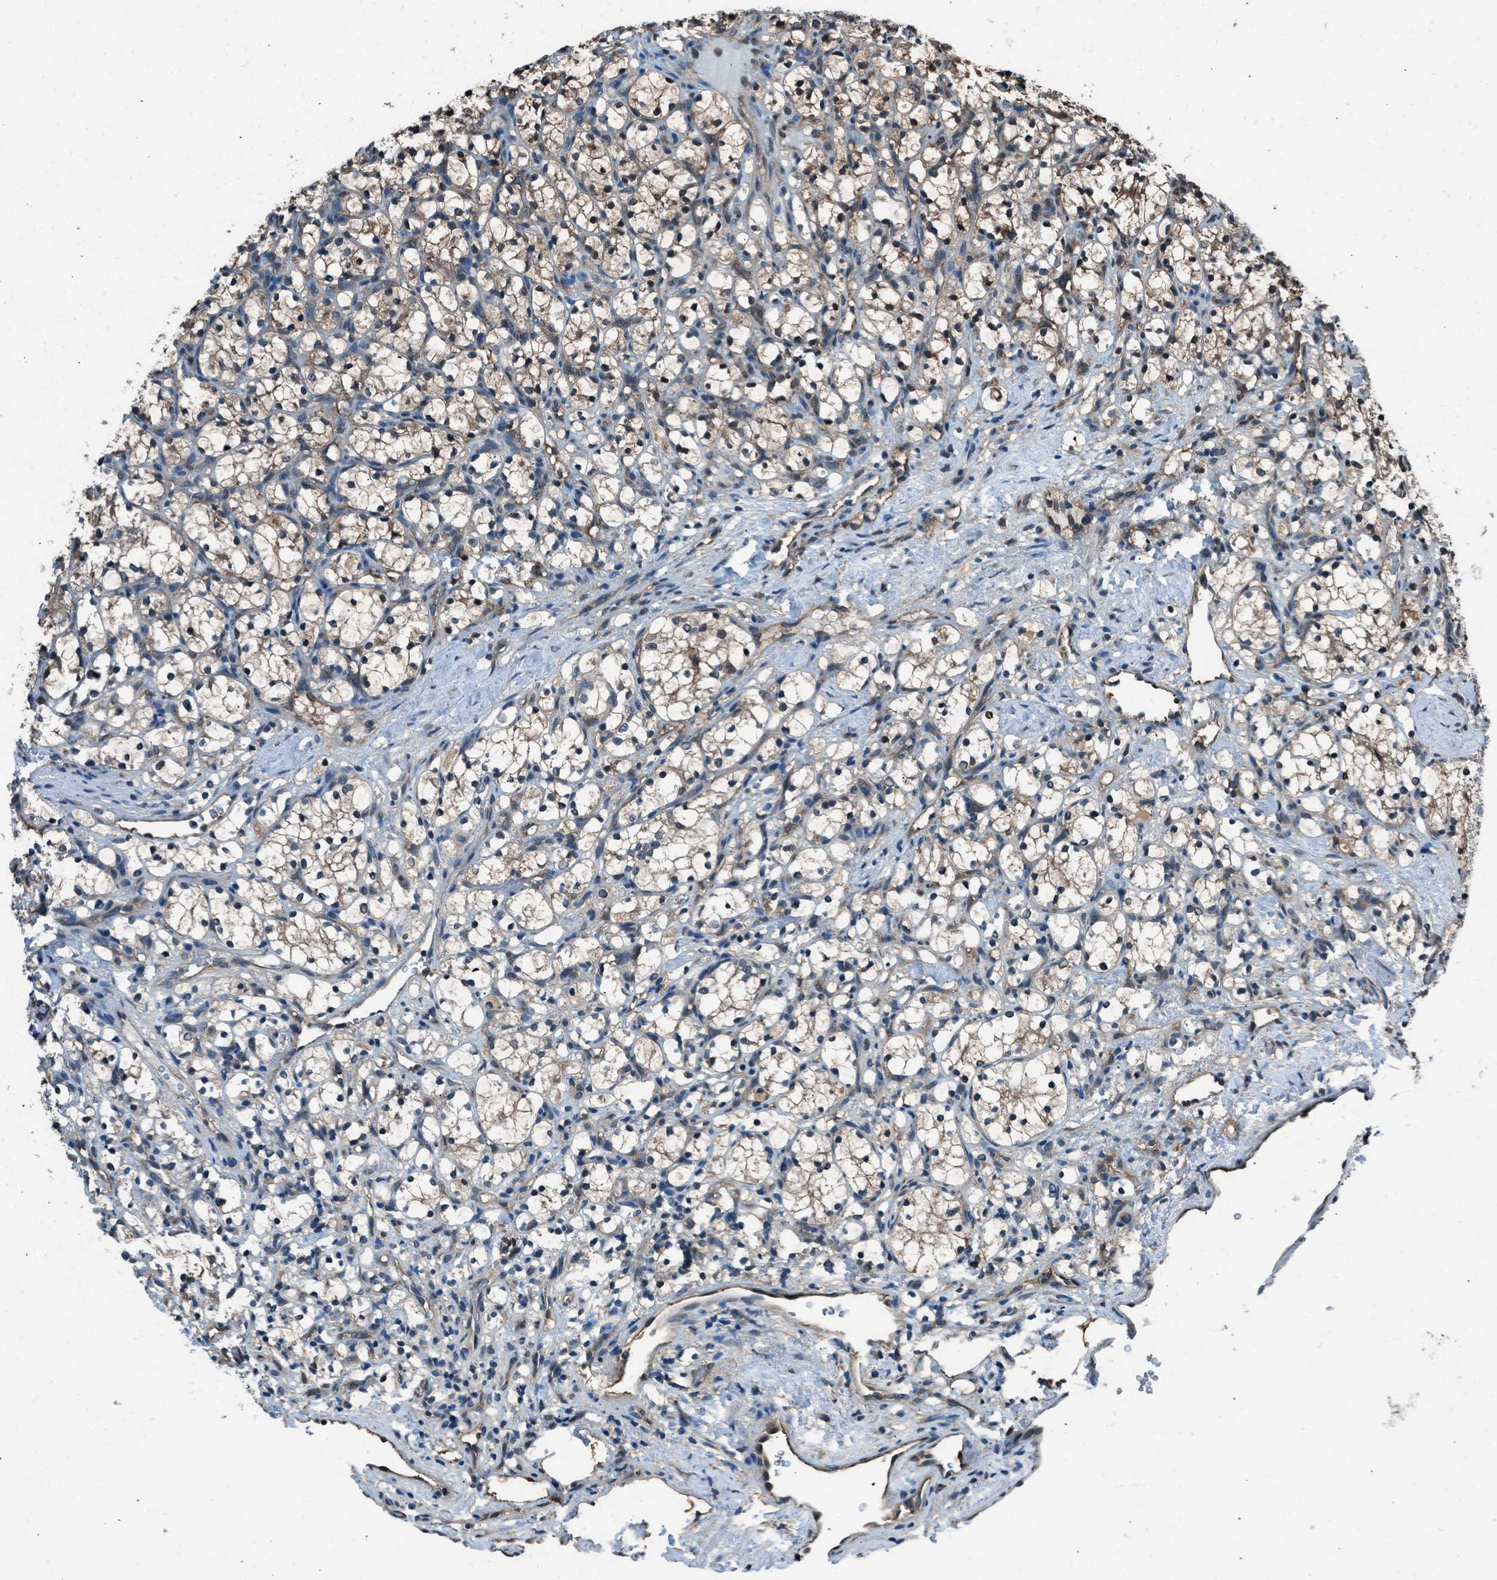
{"staining": {"intensity": "weak", "quantity": "25%-75%", "location": "cytoplasmic/membranous,nuclear"}, "tissue": "renal cancer", "cell_type": "Tumor cells", "image_type": "cancer", "snomed": [{"axis": "morphology", "description": "Adenocarcinoma, NOS"}, {"axis": "topography", "description": "Kidney"}], "caption": "The micrograph demonstrates staining of renal cancer (adenocarcinoma), revealing weak cytoplasmic/membranous and nuclear protein staining (brown color) within tumor cells.", "gene": "YWHAG", "patient": {"sex": "female", "age": 69}}